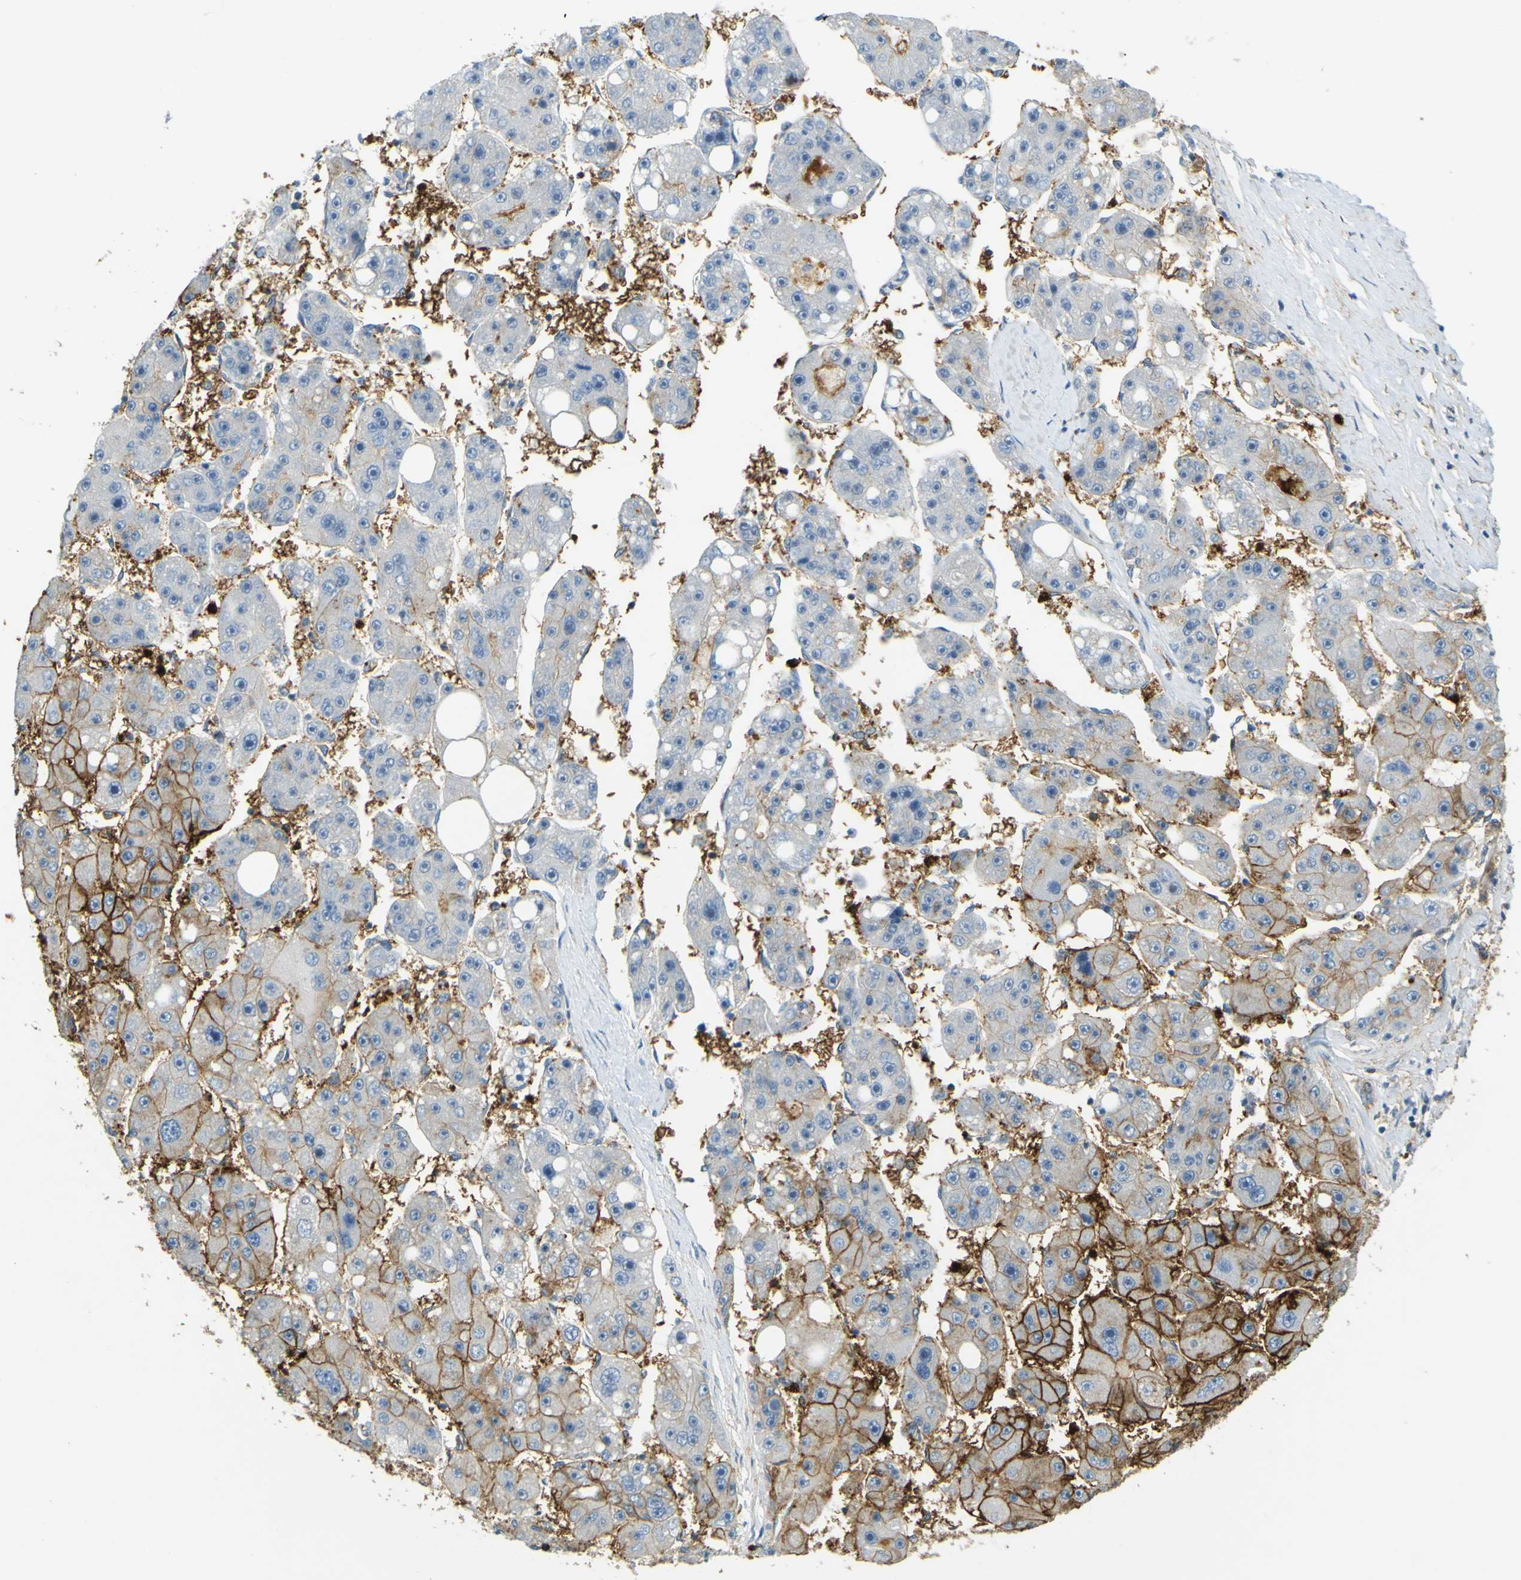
{"staining": {"intensity": "strong", "quantity": "<25%", "location": "cytoplasmic/membranous"}, "tissue": "liver cancer", "cell_type": "Tumor cells", "image_type": "cancer", "snomed": [{"axis": "morphology", "description": "Carcinoma, Hepatocellular, NOS"}, {"axis": "topography", "description": "Liver"}], "caption": "Hepatocellular carcinoma (liver) was stained to show a protein in brown. There is medium levels of strong cytoplasmic/membranous positivity in about <25% of tumor cells. (brown staining indicates protein expression, while blue staining denotes nuclei).", "gene": "PLXDC1", "patient": {"sex": "female", "age": 61}}